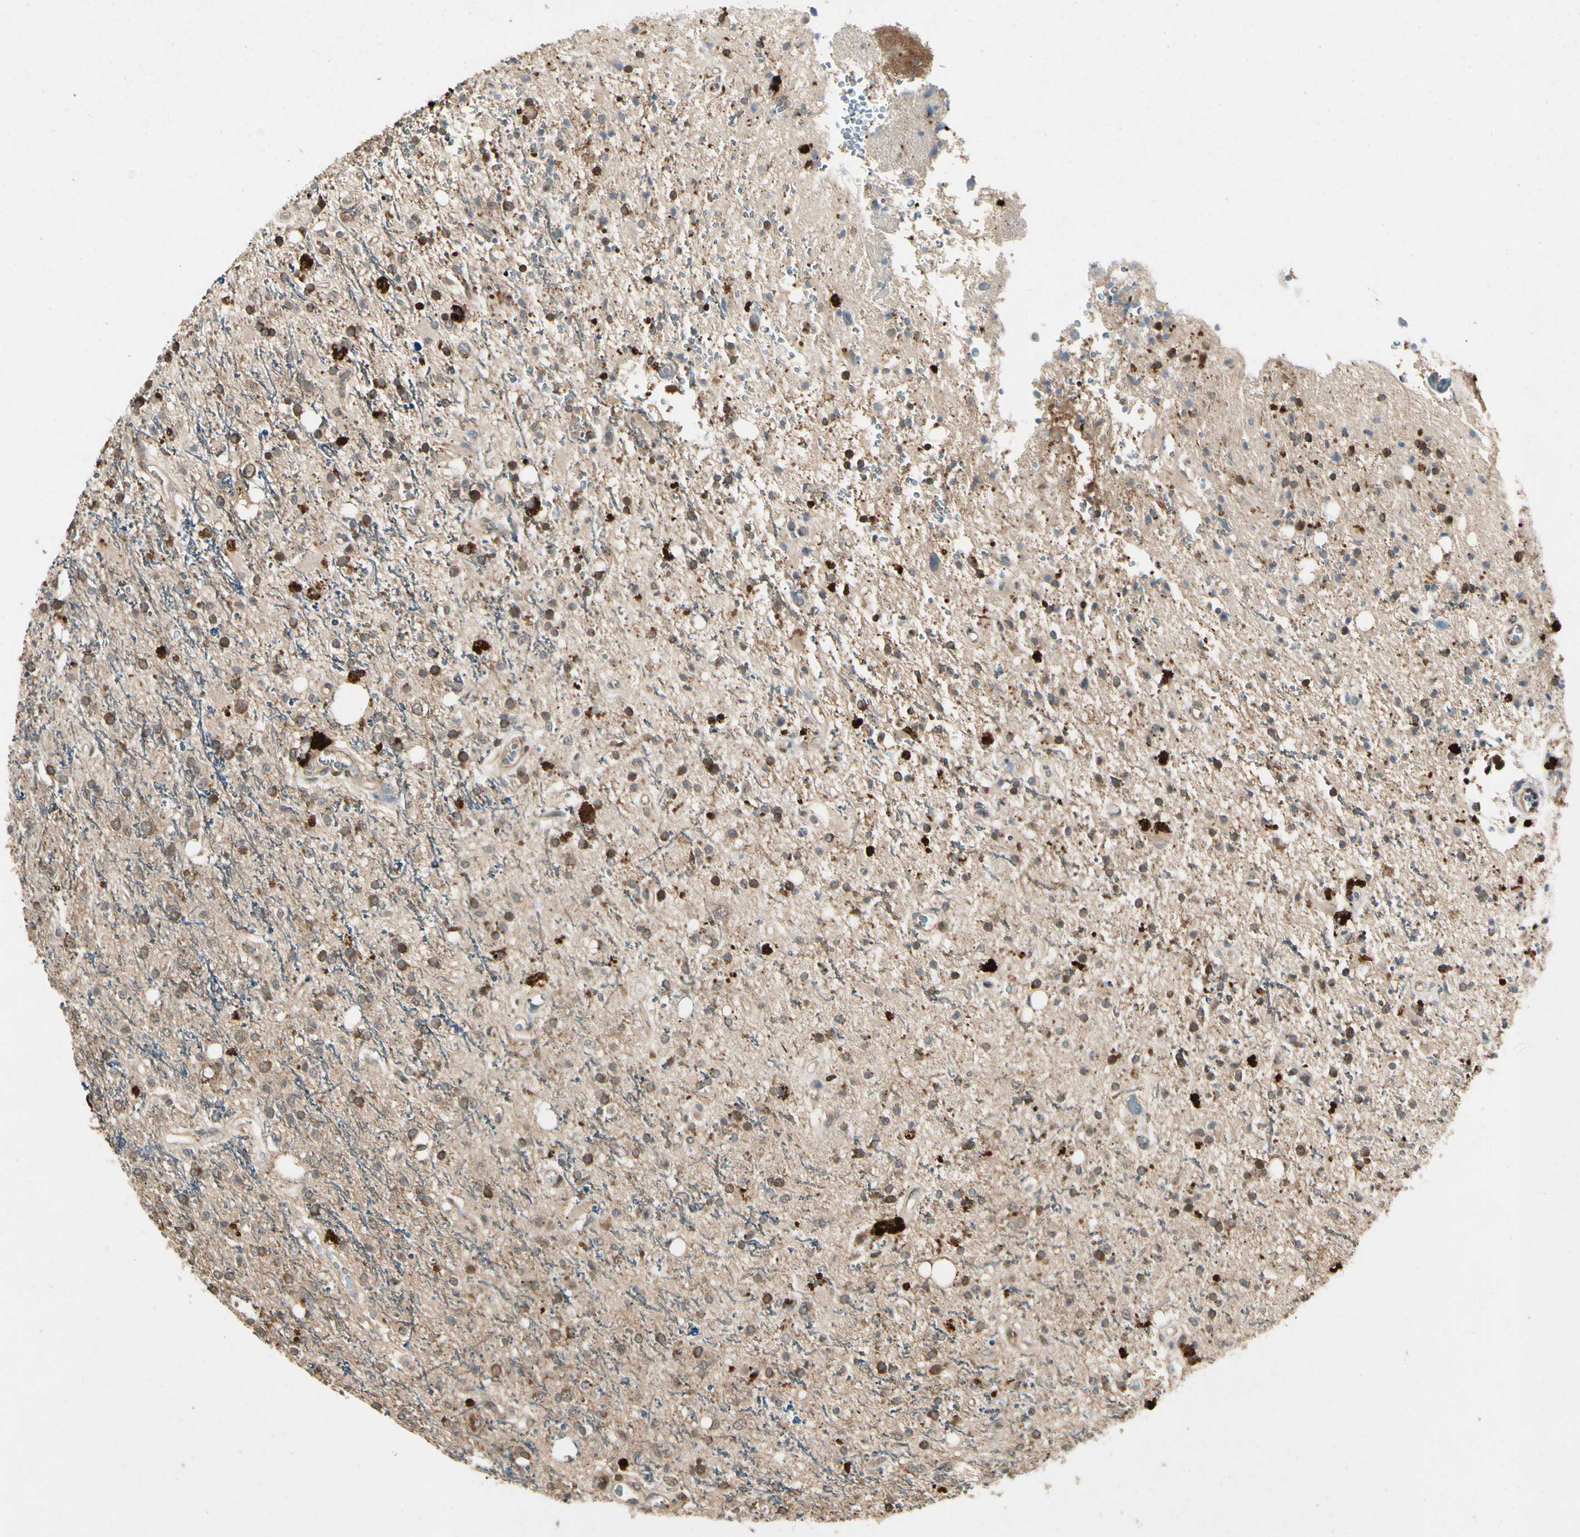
{"staining": {"intensity": "moderate", "quantity": "25%-75%", "location": "cytoplasmic/membranous"}, "tissue": "glioma", "cell_type": "Tumor cells", "image_type": "cancer", "snomed": [{"axis": "morphology", "description": "Glioma, malignant, High grade"}, {"axis": "topography", "description": "Brain"}], "caption": "Brown immunohistochemical staining in glioma shows moderate cytoplasmic/membranous positivity in about 25%-75% of tumor cells.", "gene": "YWHAQ", "patient": {"sex": "male", "age": 47}}